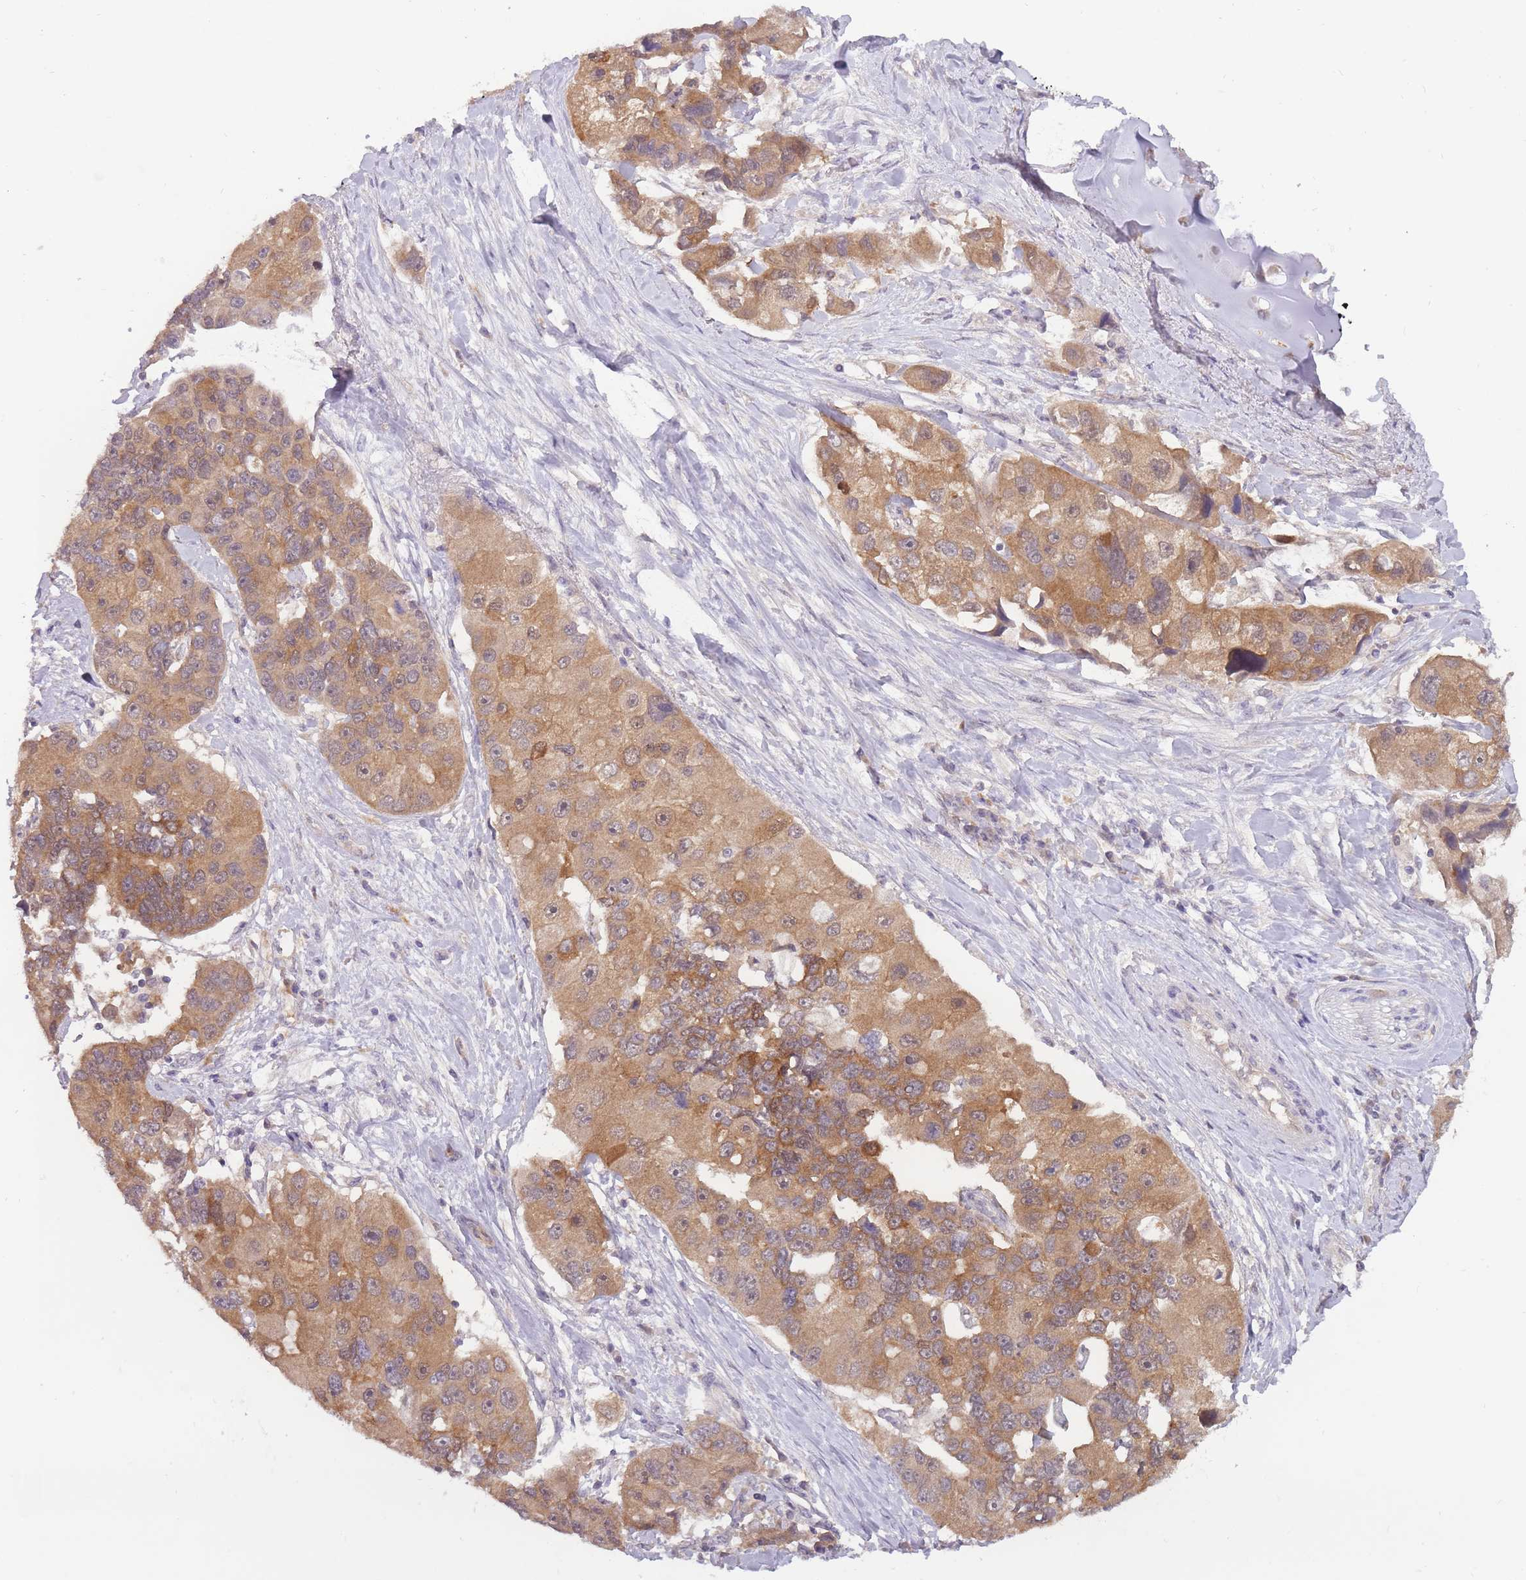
{"staining": {"intensity": "moderate", "quantity": ">75%", "location": "cytoplasmic/membranous"}, "tissue": "lung cancer", "cell_type": "Tumor cells", "image_type": "cancer", "snomed": [{"axis": "morphology", "description": "Adenocarcinoma, NOS"}, {"axis": "topography", "description": "Lung"}], "caption": "Moderate cytoplasmic/membranous positivity for a protein is present in approximately >75% of tumor cells of lung cancer (adenocarcinoma) using immunohistochemistry (IHC).", "gene": "LRATD2", "patient": {"sex": "female", "age": 54}}